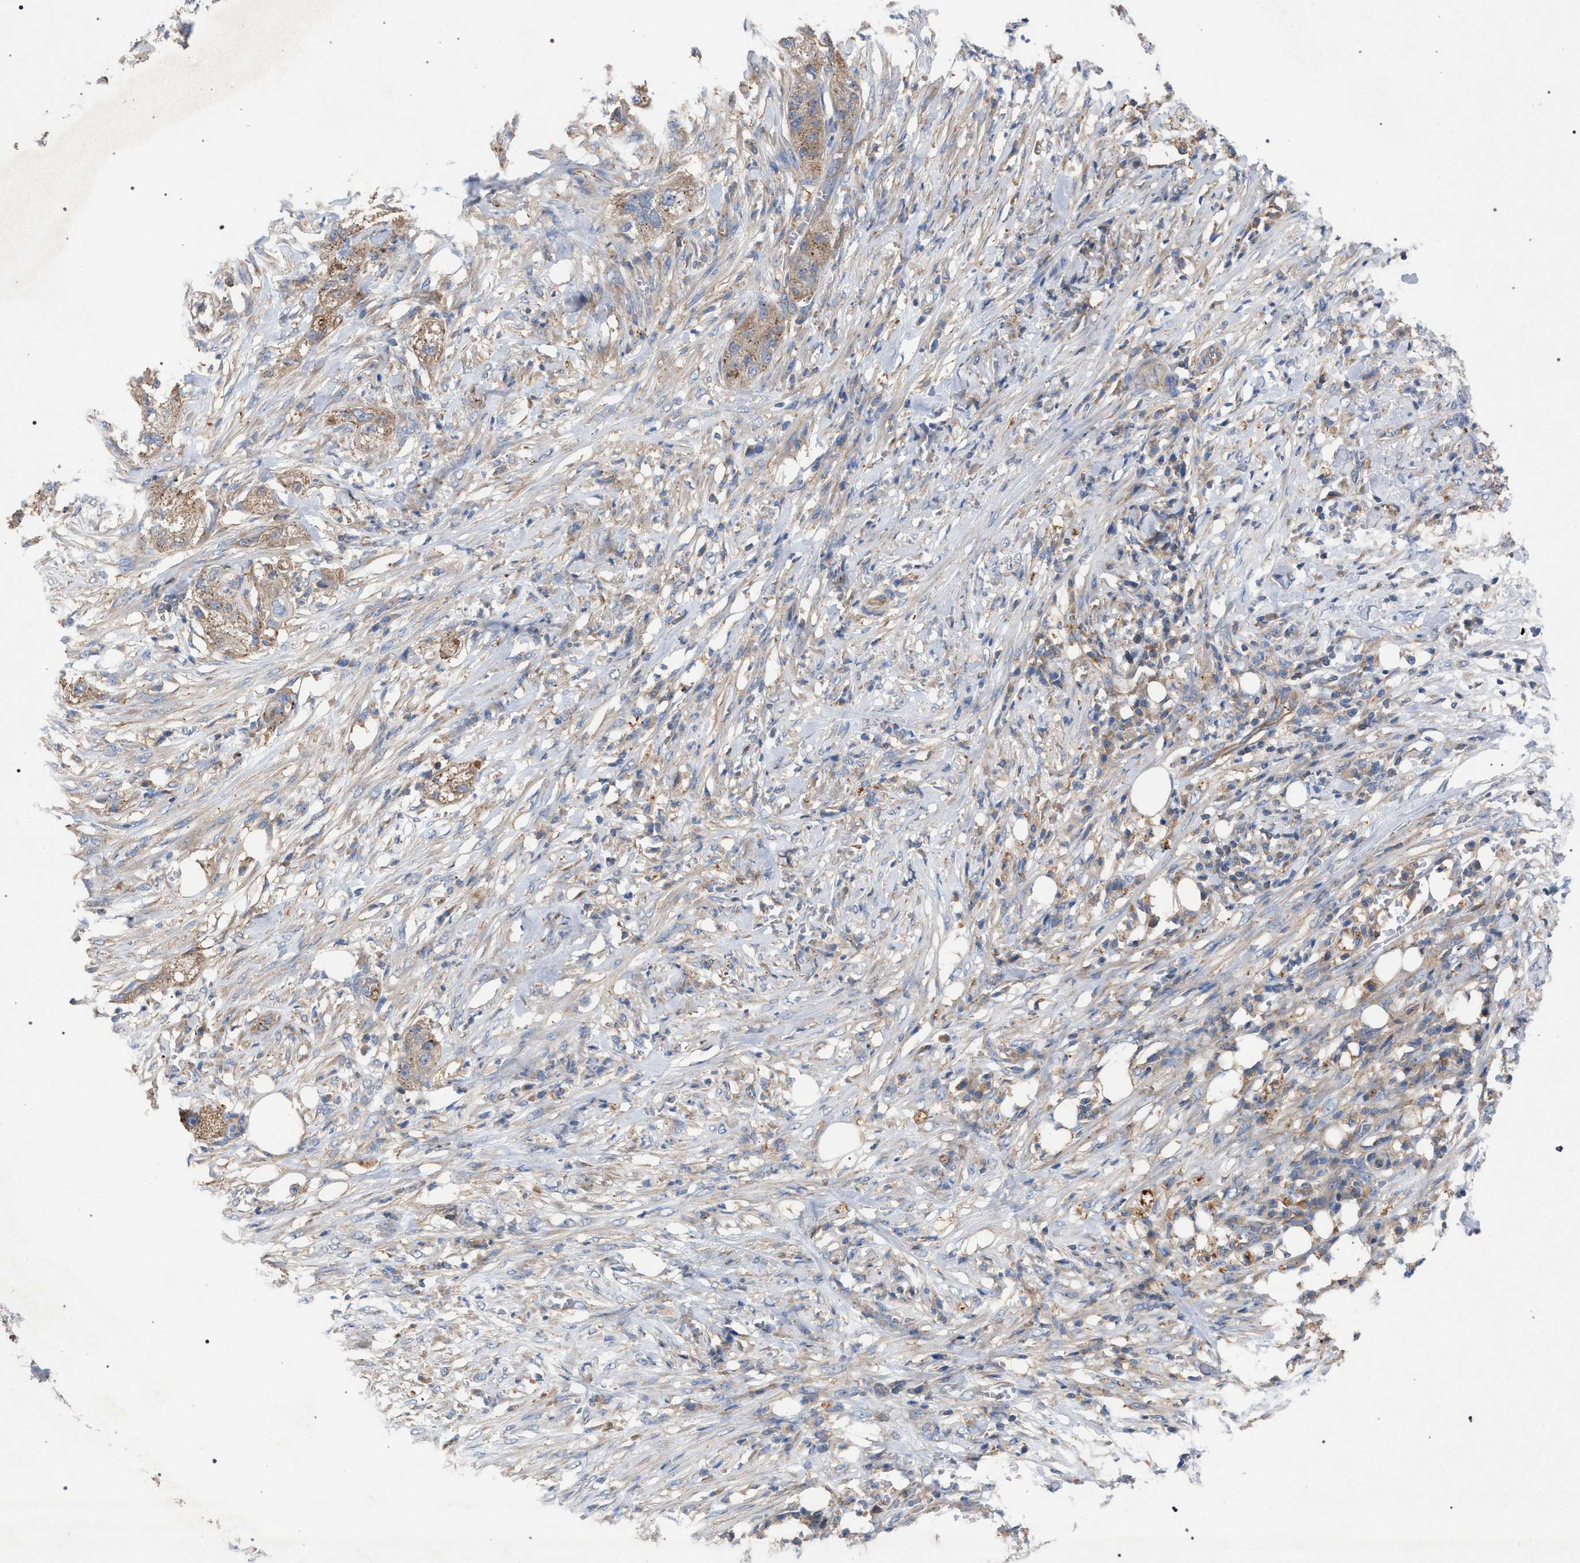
{"staining": {"intensity": "weak", "quantity": ">75%", "location": "cytoplasmic/membranous"}, "tissue": "pancreatic cancer", "cell_type": "Tumor cells", "image_type": "cancer", "snomed": [{"axis": "morphology", "description": "Adenocarcinoma, NOS"}, {"axis": "topography", "description": "Pancreas"}], "caption": "This is an image of immunohistochemistry (IHC) staining of adenocarcinoma (pancreatic), which shows weak staining in the cytoplasmic/membranous of tumor cells.", "gene": "VPS13A", "patient": {"sex": "female", "age": 78}}